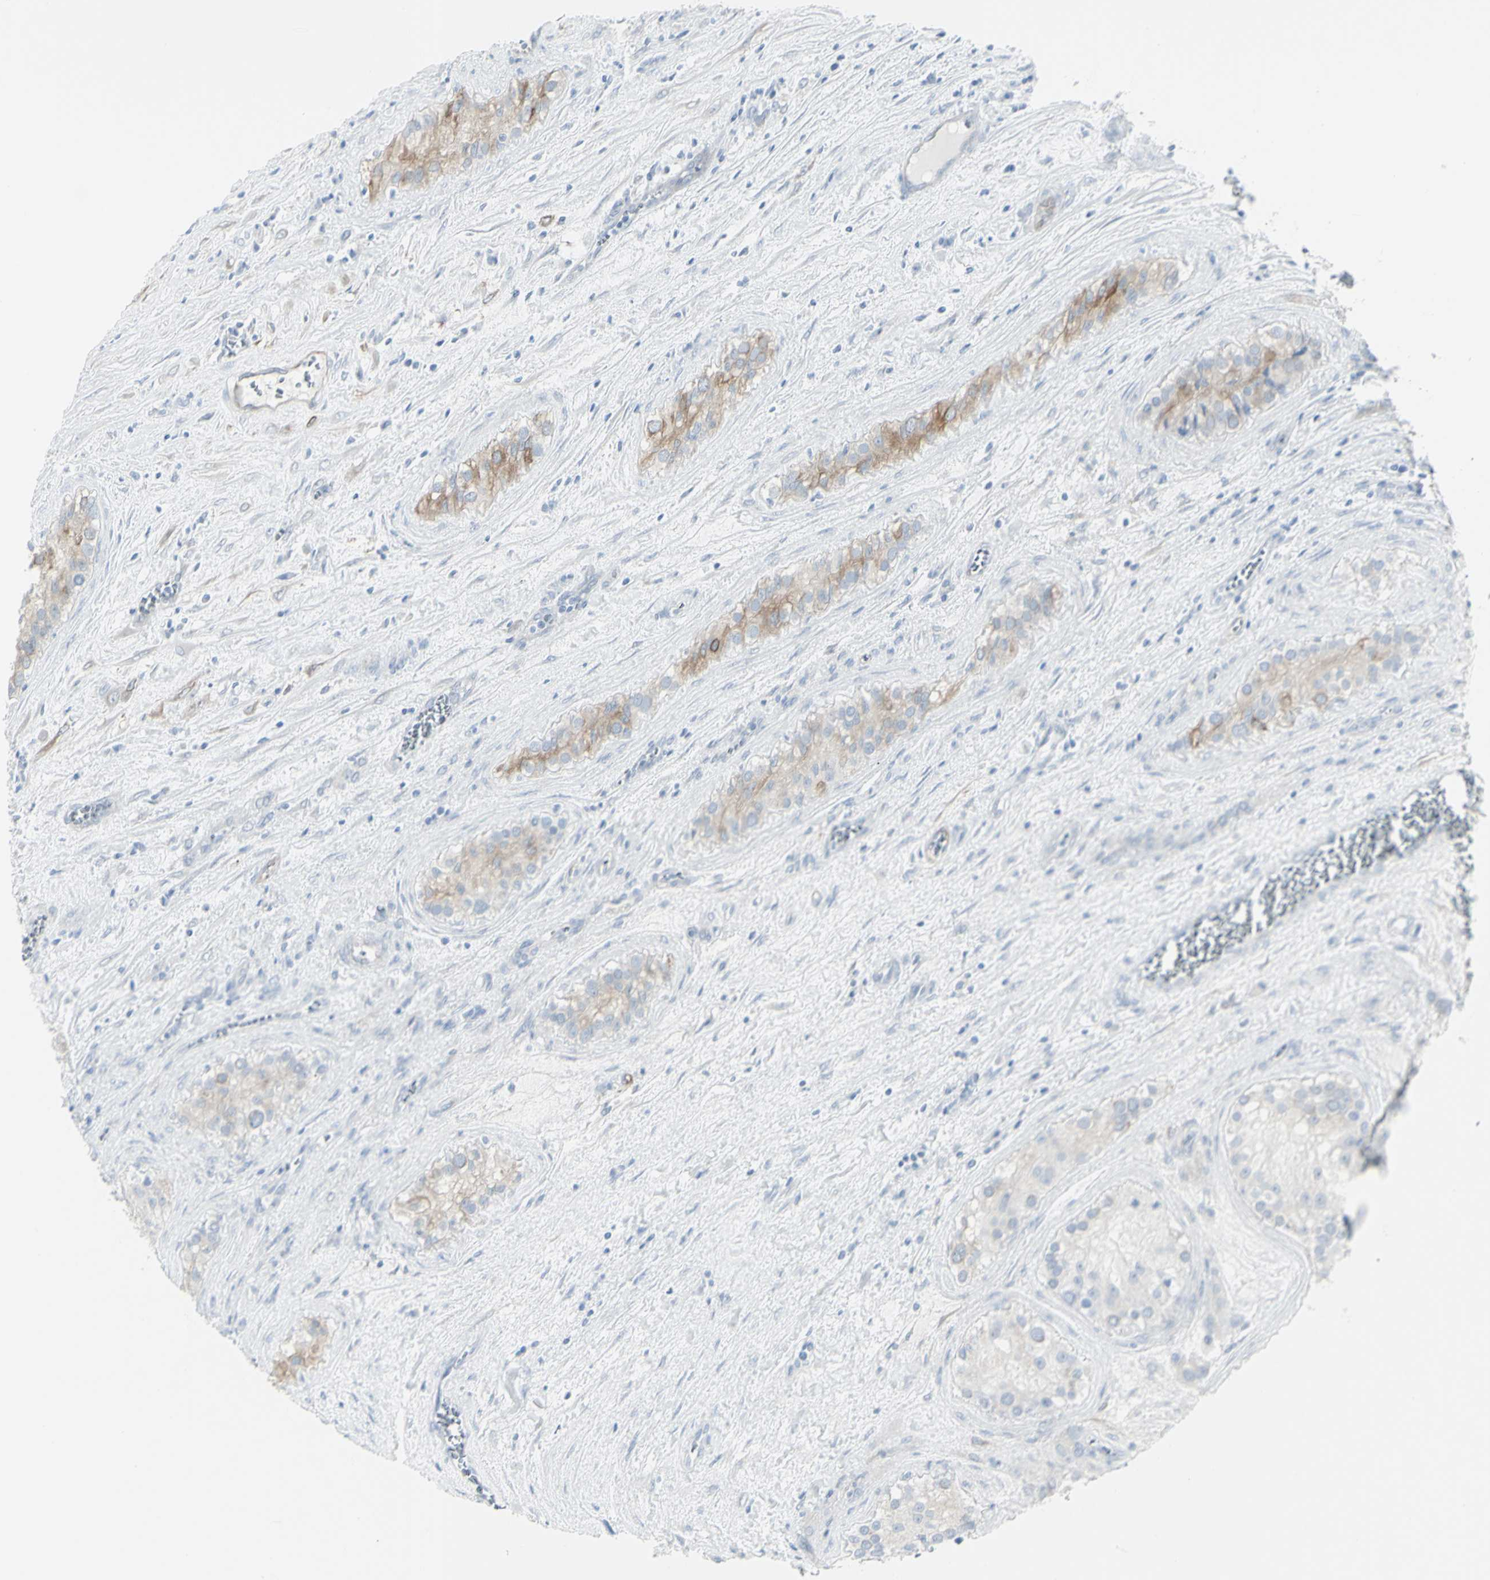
{"staining": {"intensity": "weak", "quantity": ">75%", "location": "cytoplasmic/membranous"}, "tissue": "testis cancer", "cell_type": "Tumor cells", "image_type": "cancer", "snomed": [{"axis": "morphology", "description": "Carcinoma, Embryonal, NOS"}, {"axis": "topography", "description": "Testis"}], "caption": "There is low levels of weak cytoplasmic/membranous expression in tumor cells of embryonal carcinoma (testis), as demonstrated by immunohistochemical staining (brown color).", "gene": "ENSG00000198211", "patient": {"sex": "male", "age": 28}}